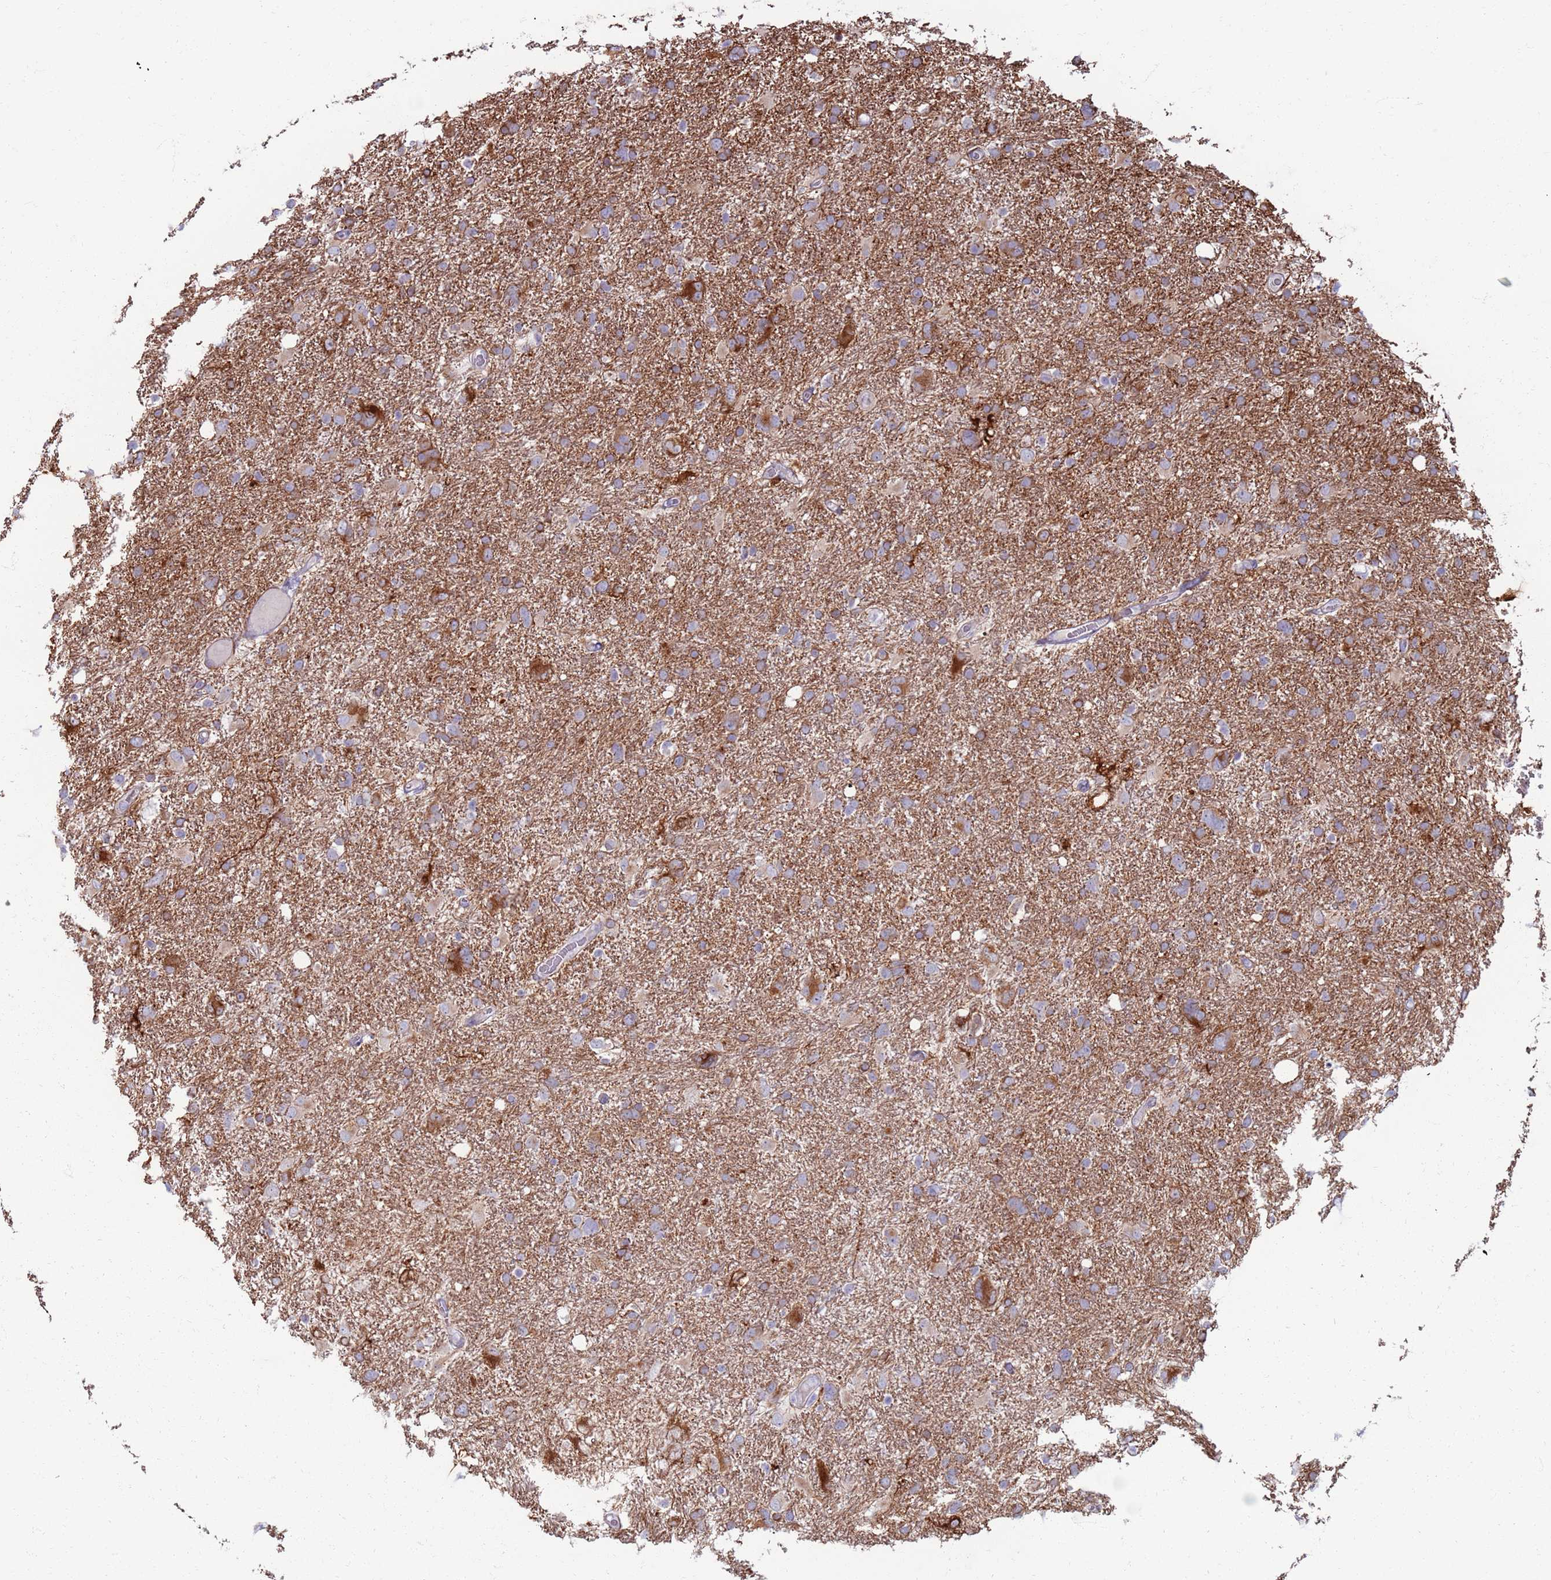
{"staining": {"intensity": "weak", "quantity": "<25%", "location": "cytoplasmic/membranous"}, "tissue": "glioma", "cell_type": "Tumor cells", "image_type": "cancer", "snomed": [{"axis": "morphology", "description": "Glioma, malignant, High grade"}, {"axis": "topography", "description": "Brain"}], "caption": "The immunohistochemistry histopathology image has no significant positivity in tumor cells of malignant glioma (high-grade) tissue.", "gene": "CLCA2", "patient": {"sex": "male", "age": 61}}